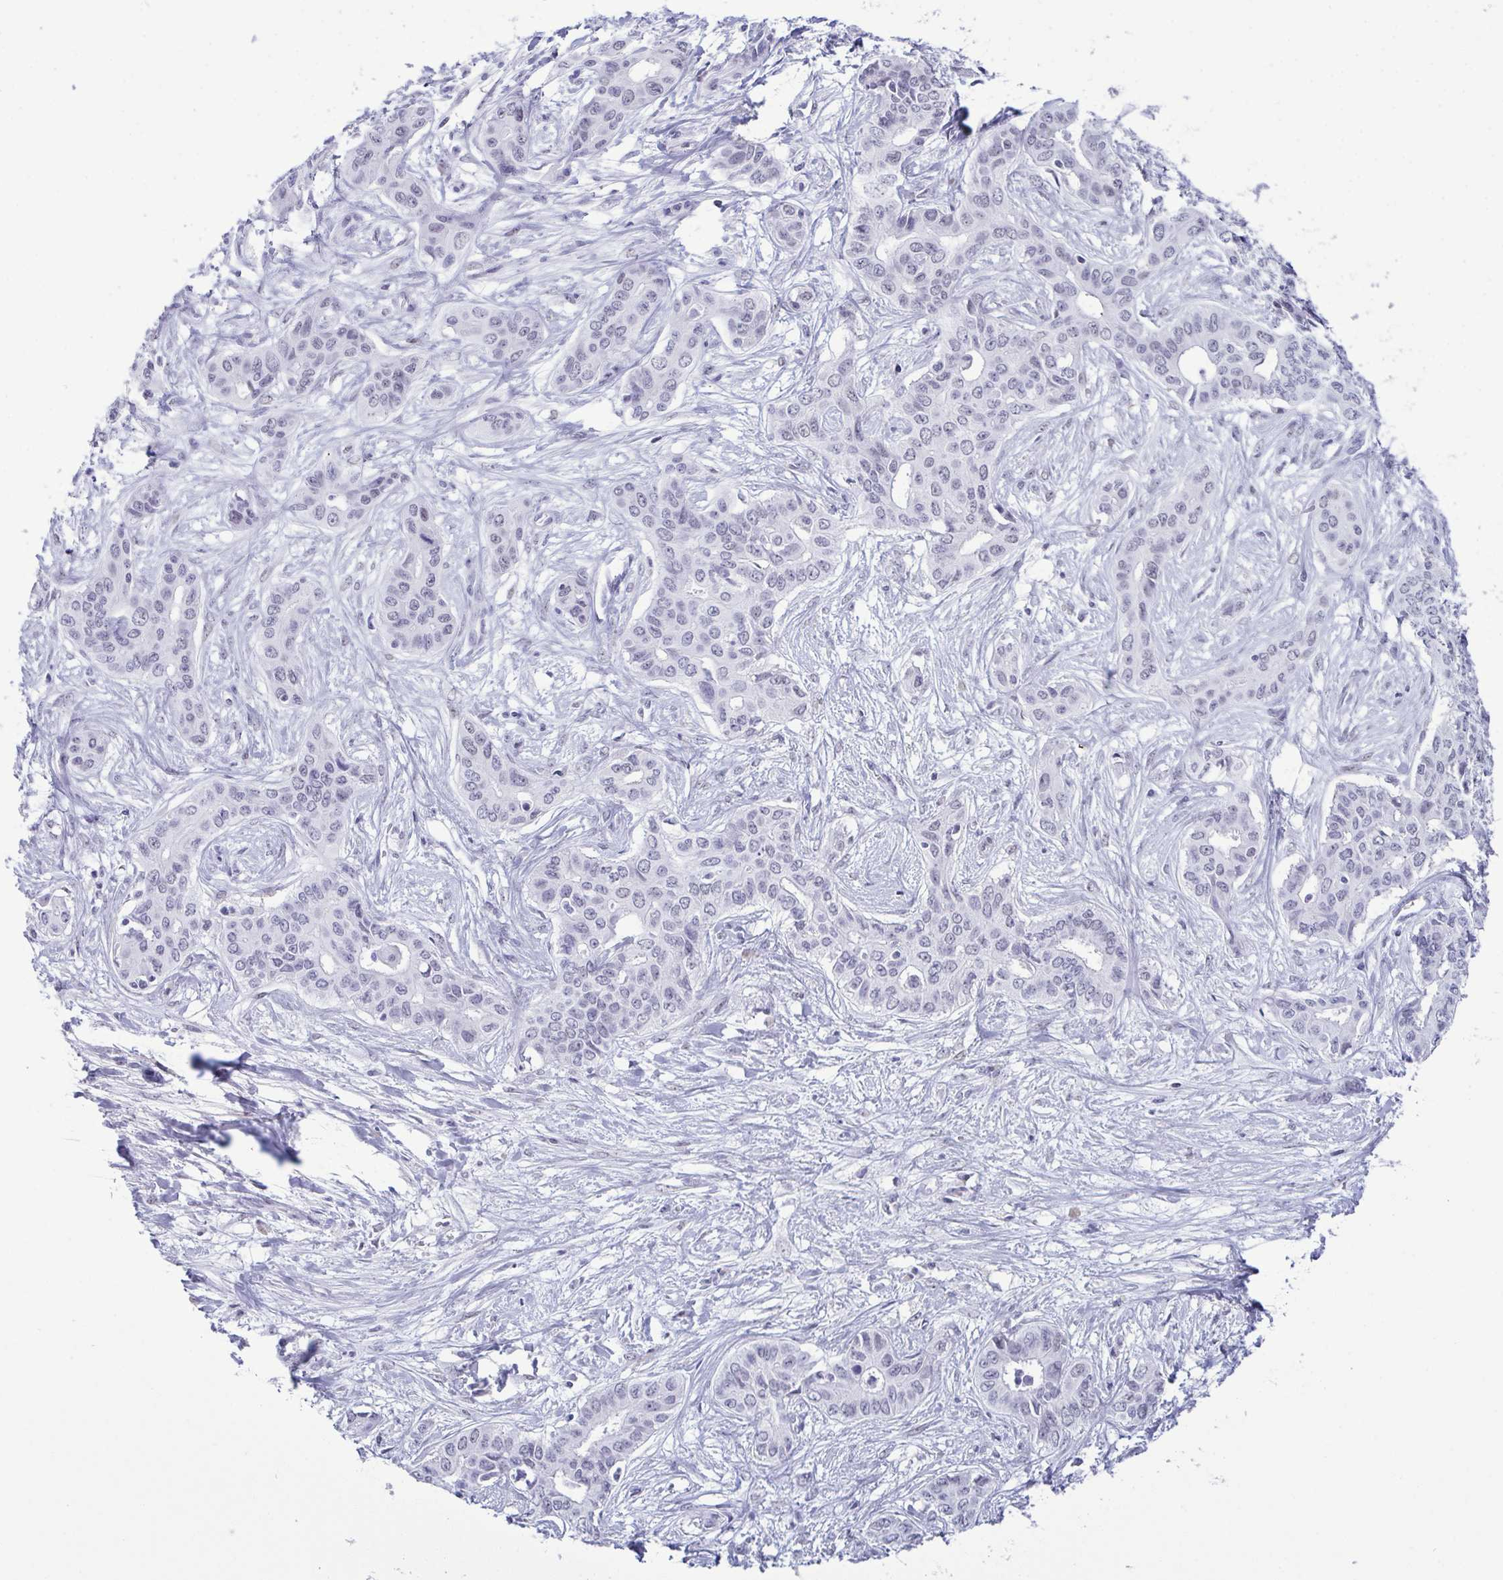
{"staining": {"intensity": "negative", "quantity": "none", "location": "none"}, "tissue": "liver cancer", "cell_type": "Tumor cells", "image_type": "cancer", "snomed": [{"axis": "morphology", "description": "Cholangiocarcinoma"}, {"axis": "topography", "description": "Liver"}], "caption": "A photomicrograph of liver cancer stained for a protein demonstrates no brown staining in tumor cells.", "gene": "SUGP2", "patient": {"sex": "female", "age": 65}}